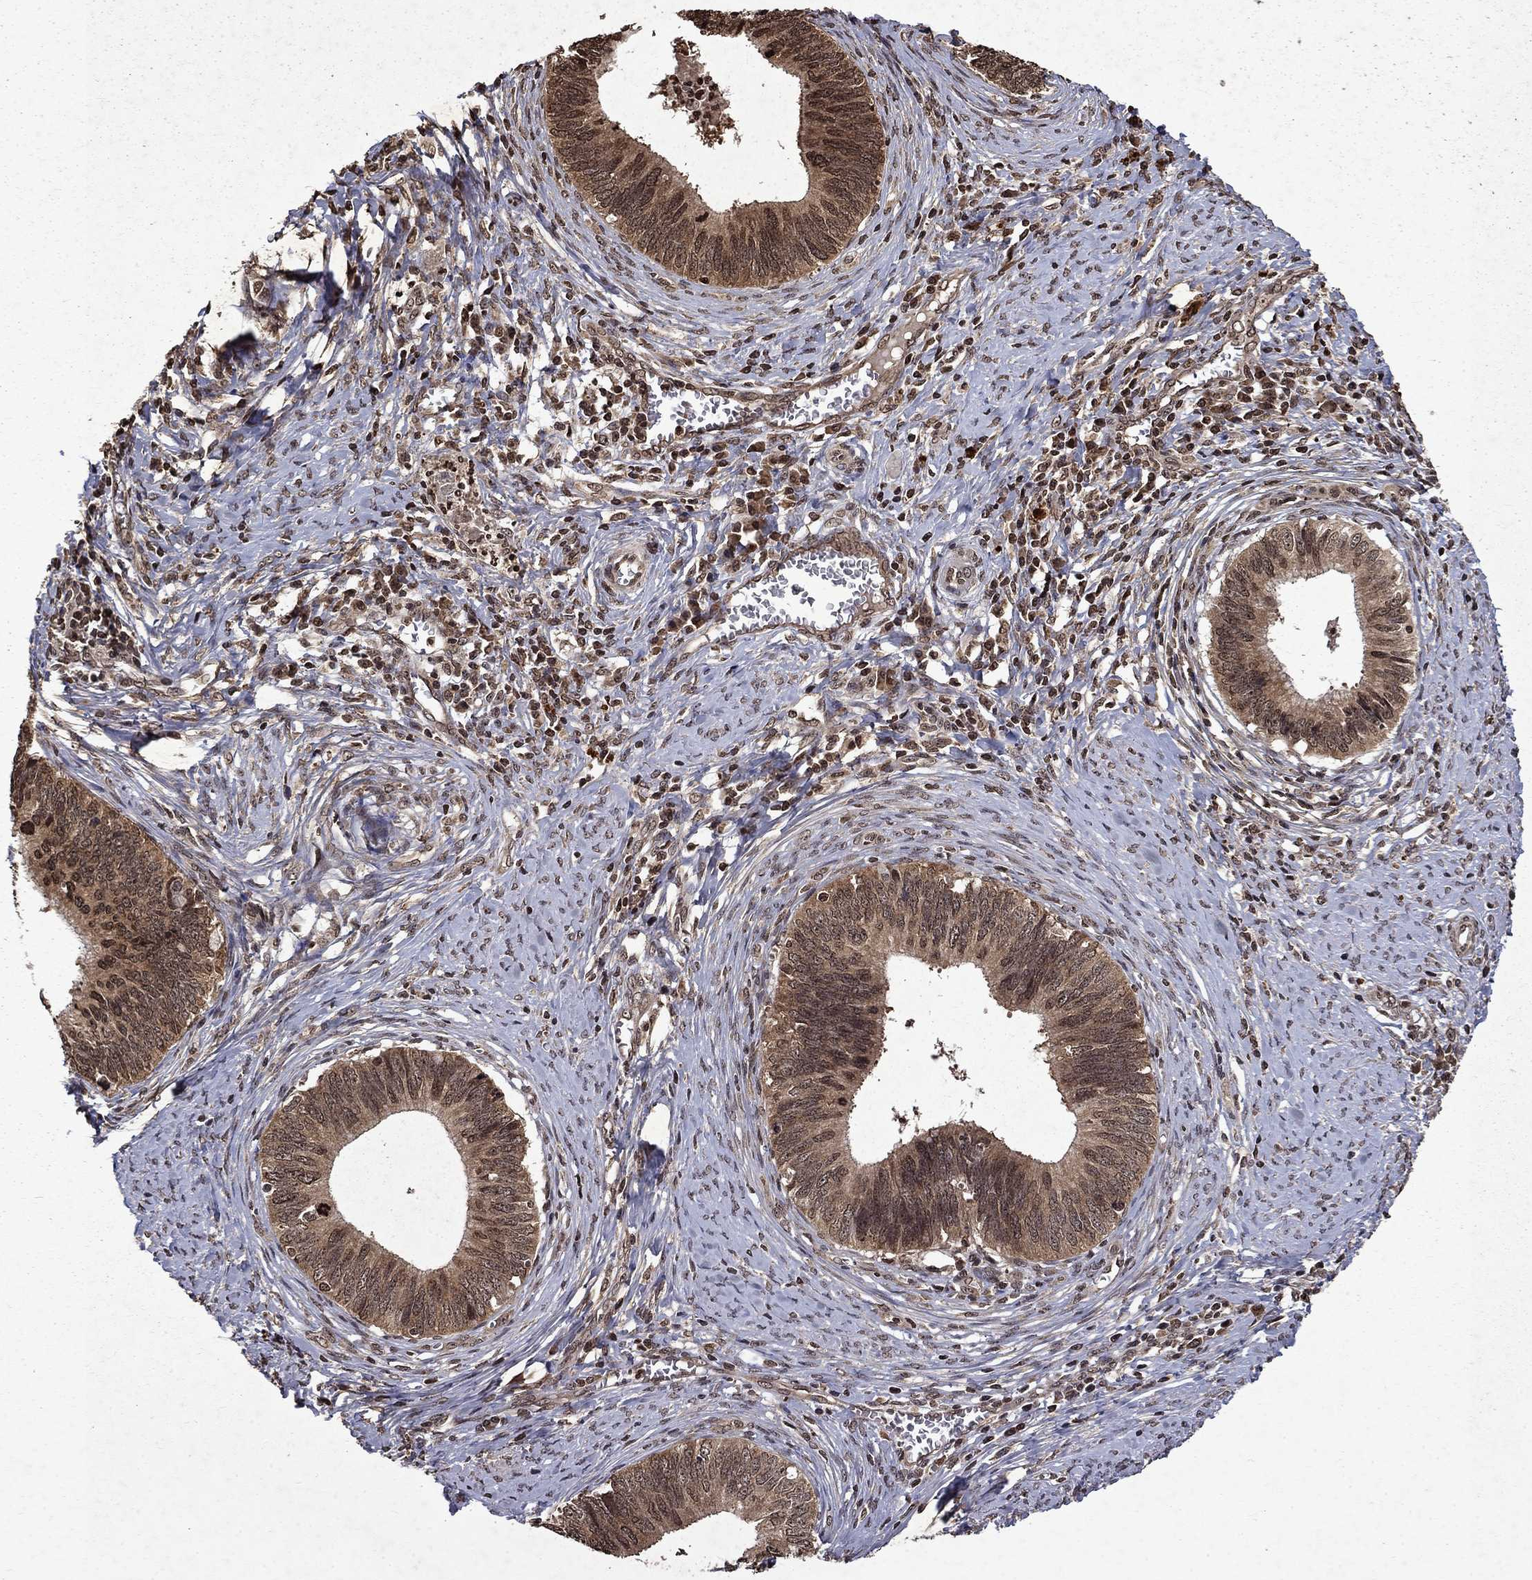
{"staining": {"intensity": "moderate", "quantity": ">75%", "location": "cytoplasmic/membranous"}, "tissue": "cervical cancer", "cell_type": "Tumor cells", "image_type": "cancer", "snomed": [{"axis": "morphology", "description": "Adenocarcinoma, NOS"}, {"axis": "topography", "description": "Cervix"}], "caption": "Cervical cancer tissue shows moderate cytoplasmic/membranous positivity in approximately >75% of tumor cells (IHC, brightfield microscopy, high magnification).", "gene": "PIN4", "patient": {"sex": "female", "age": 42}}